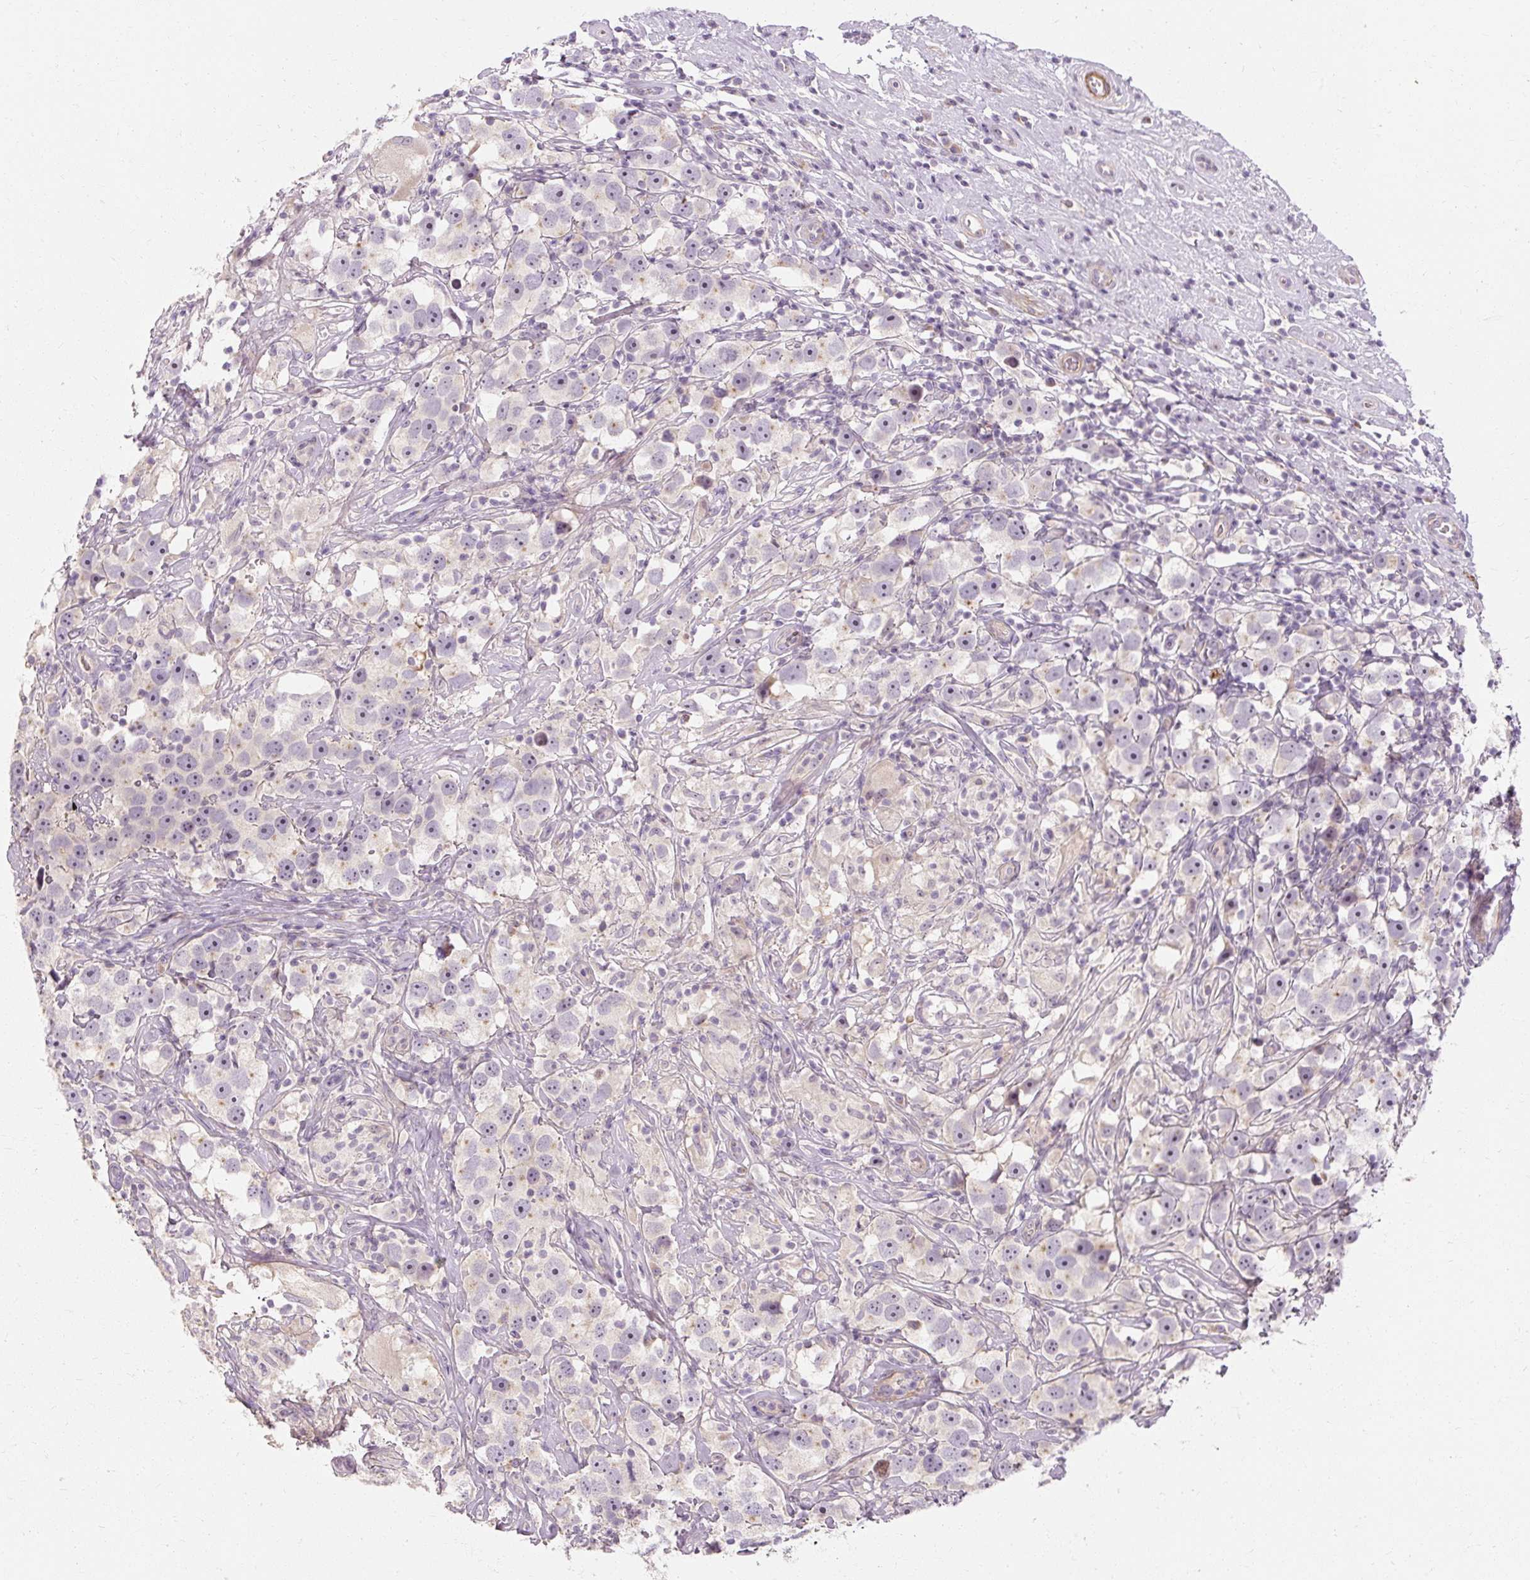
{"staining": {"intensity": "weak", "quantity": "<25%", "location": "cytoplasmic/membranous"}, "tissue": "testis cancer", "cell_type": "Tumor cells", "image_type": "cancer", "snomed": [{"axis": "morphology", "description": "Seminoma, NOS"}, {"axis": "topography", "description": "Testis"}], "caption": "A micrograph of human testis seminoma is negative for staining in tumor cells.", "gene": "CAPN3", "patient": {"sex": "male", "age": 49}}